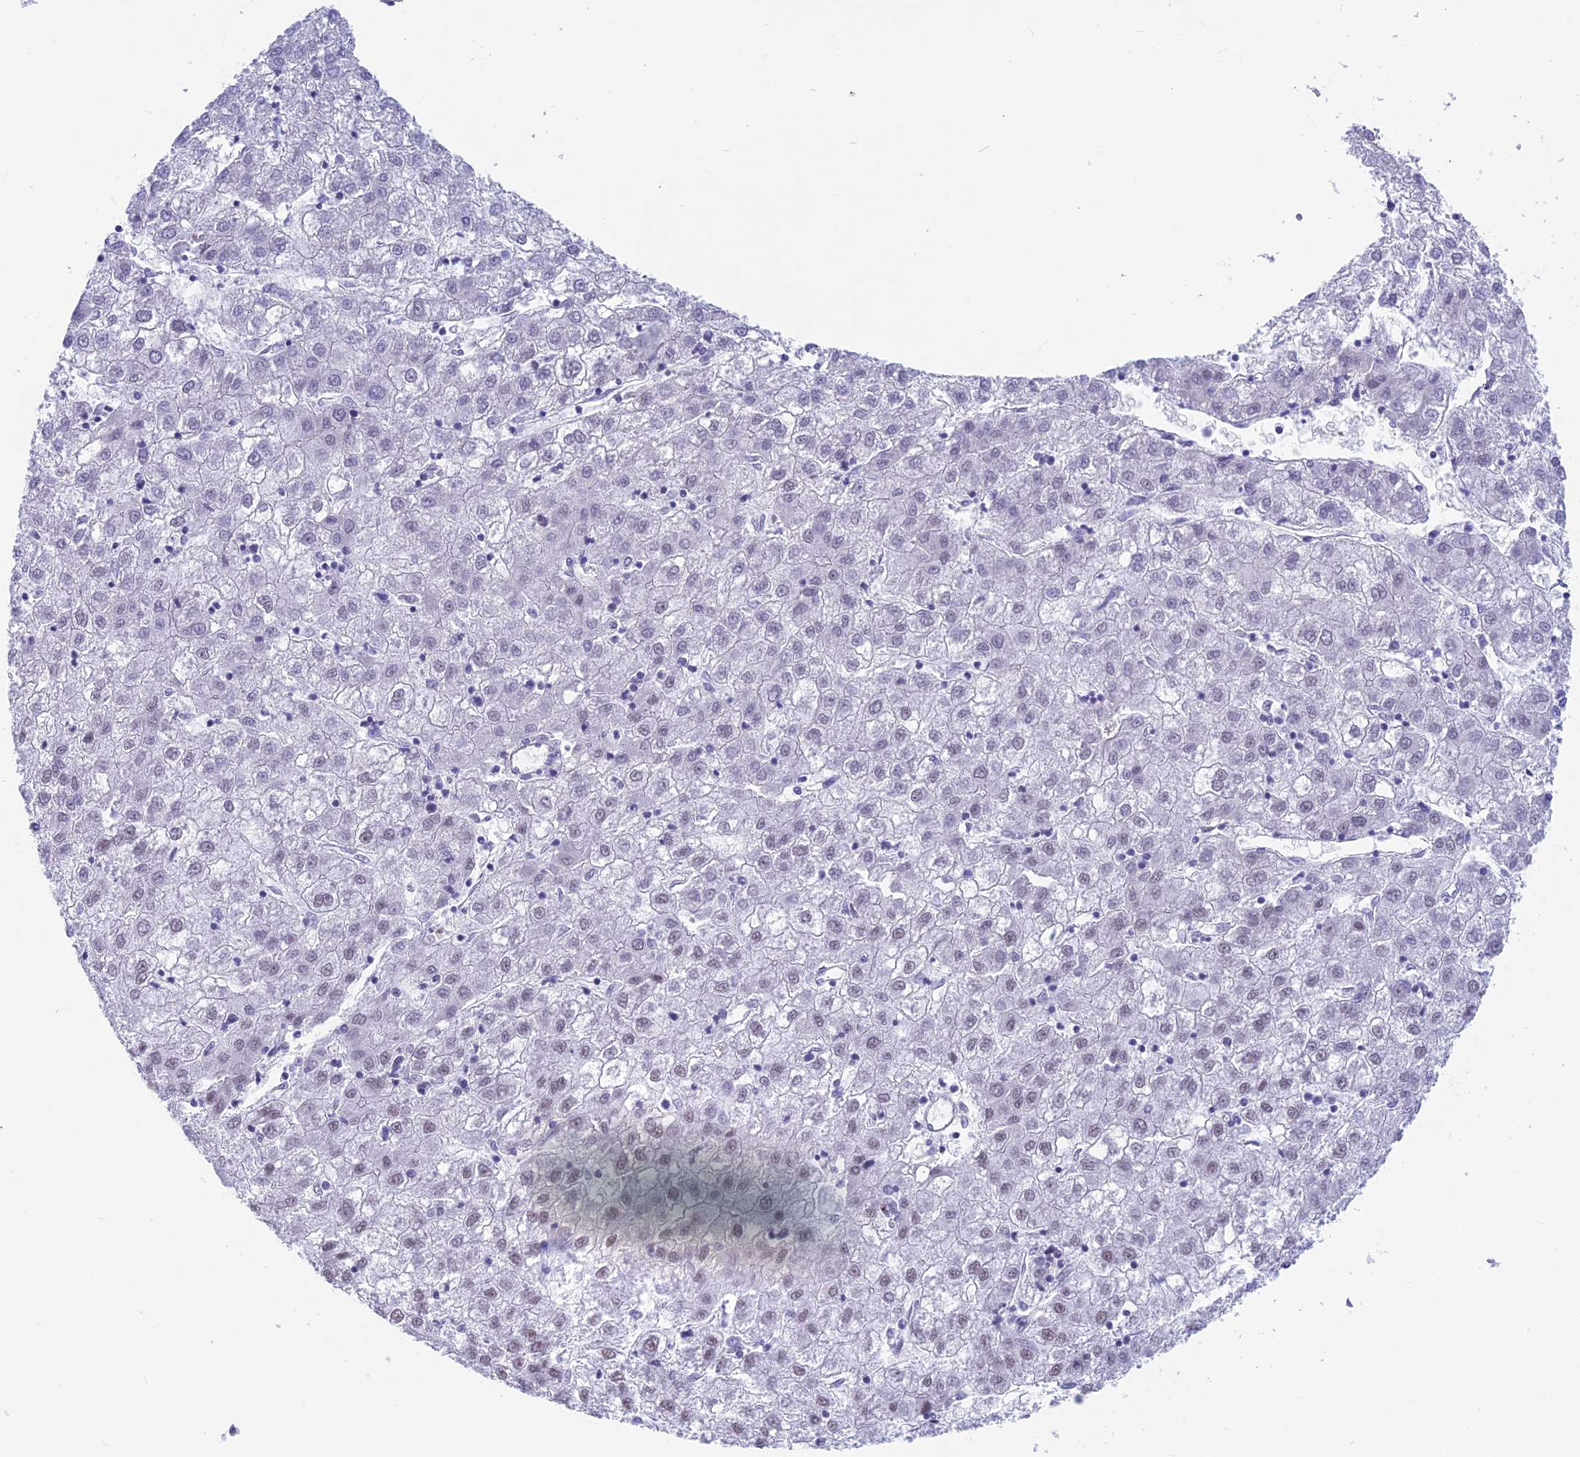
{"staining": {"intensity": "weak", "quantity": "<25%", "location": "nuclear"}, "tissue": "liver cancer", "cell_type": "Tumor cells", "image_type": "cancer", "snomed": [{"axis": "morphology", "description": "Carcinoma, Hepatocellular, NOS"}, {"axis": "topography", "description": "Liver"}], "caption": "Tumor cells show no significant protein expression in liver cancer.", "gene": "SRSF5", "patient": {"sex": "male", "age": 72}}